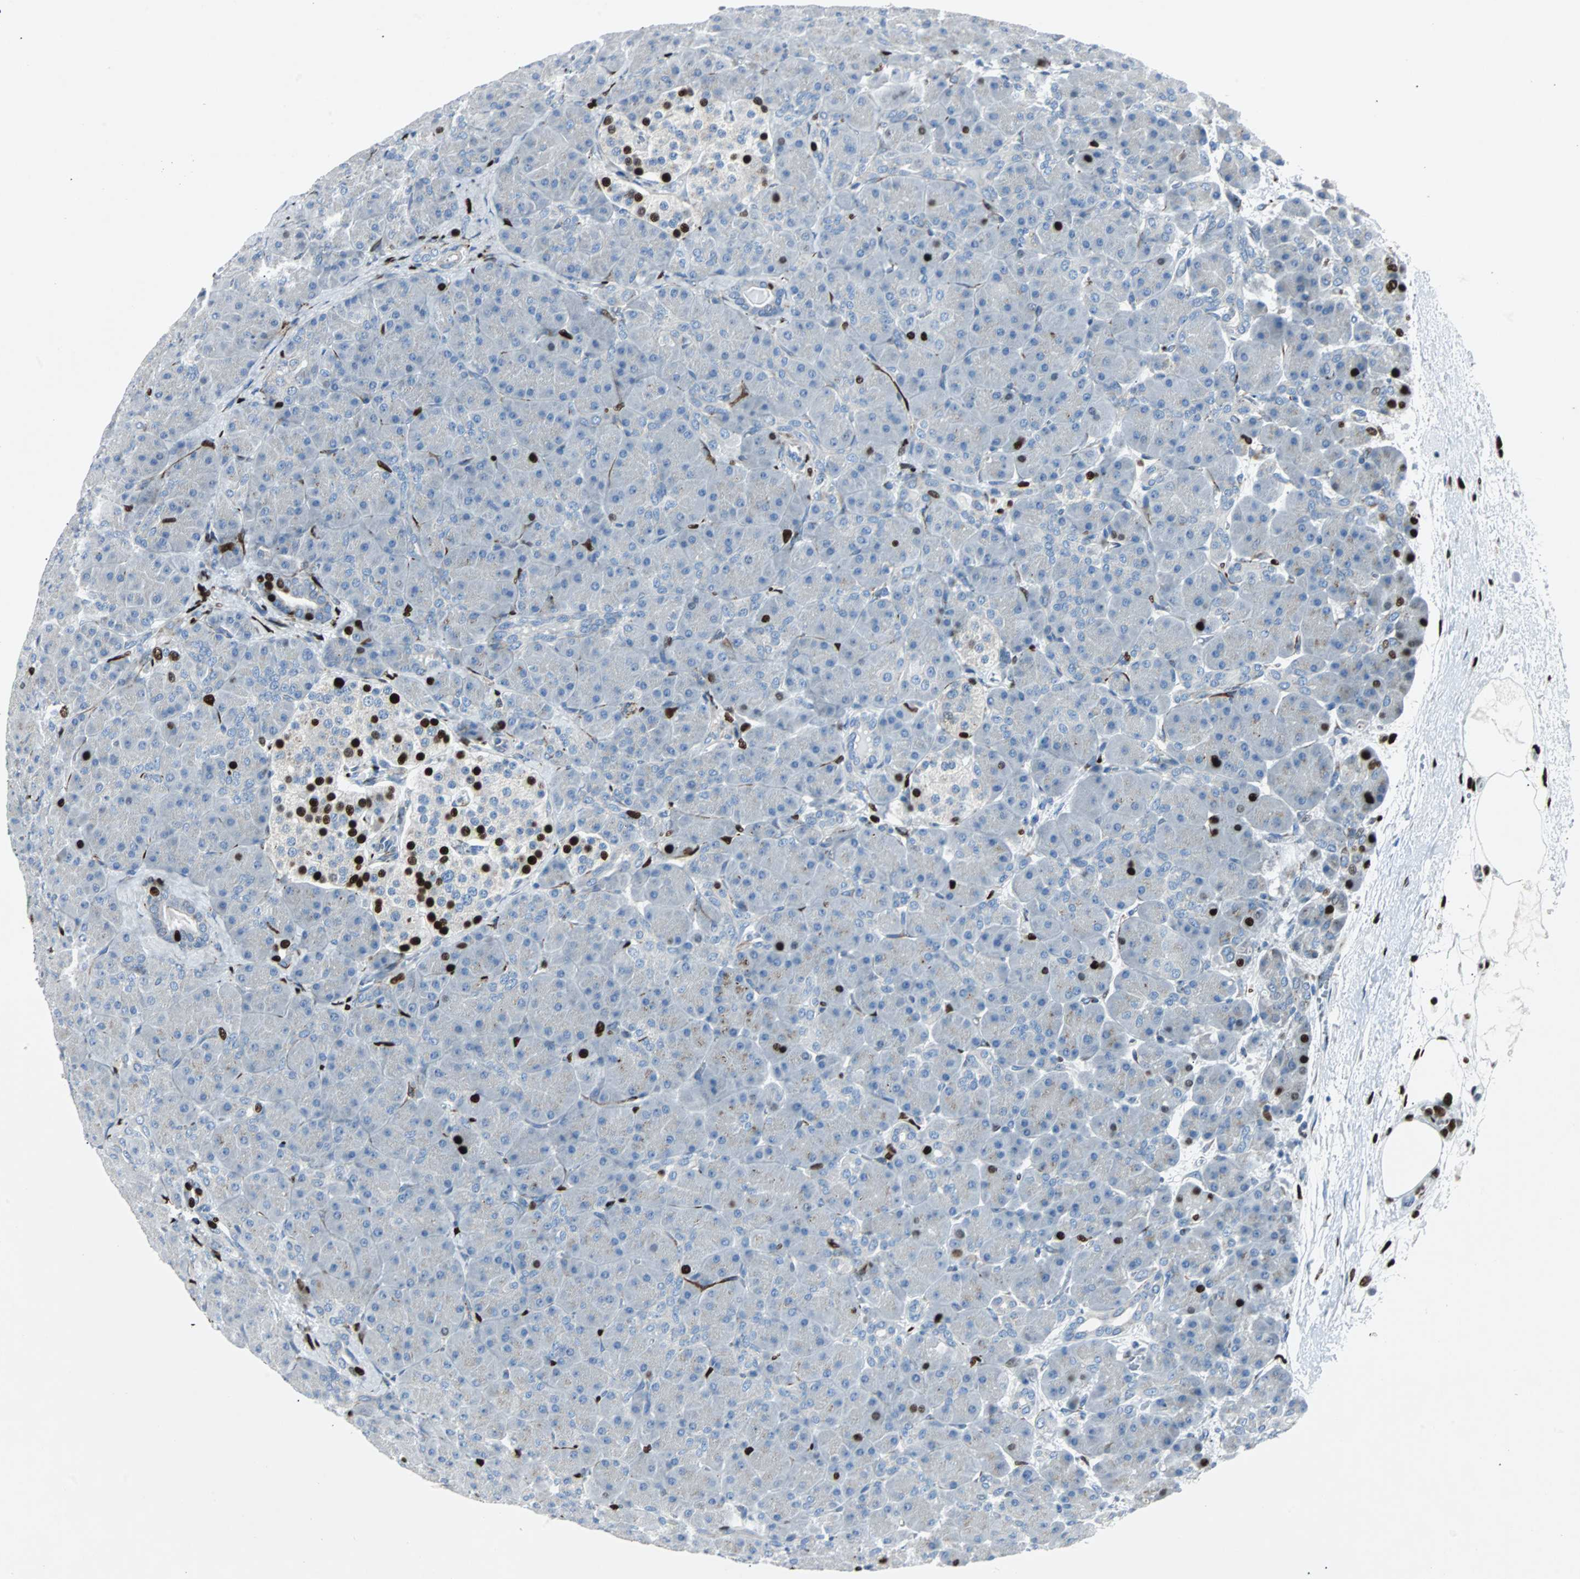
{"staining": {"intensity": "strong", "quantity": "<25%", "location": "nuclear"}, "tissue": "pancreas", "cell_type": "Exocrine glandular cells", "image_type": "normal", "snomed": [{"axis": "morphology", "description": "Normal tissue, NOS"}, {"axis": "topography", "description": "Pancreas"}], "caption": "Immunohistochemistry of benign pancreas reveals medium levels of strong nuclear positivity in about <25% of exocrine glandular cells.", "gene": "BBC3", "patient": {"sex": "male", "age": 66}}